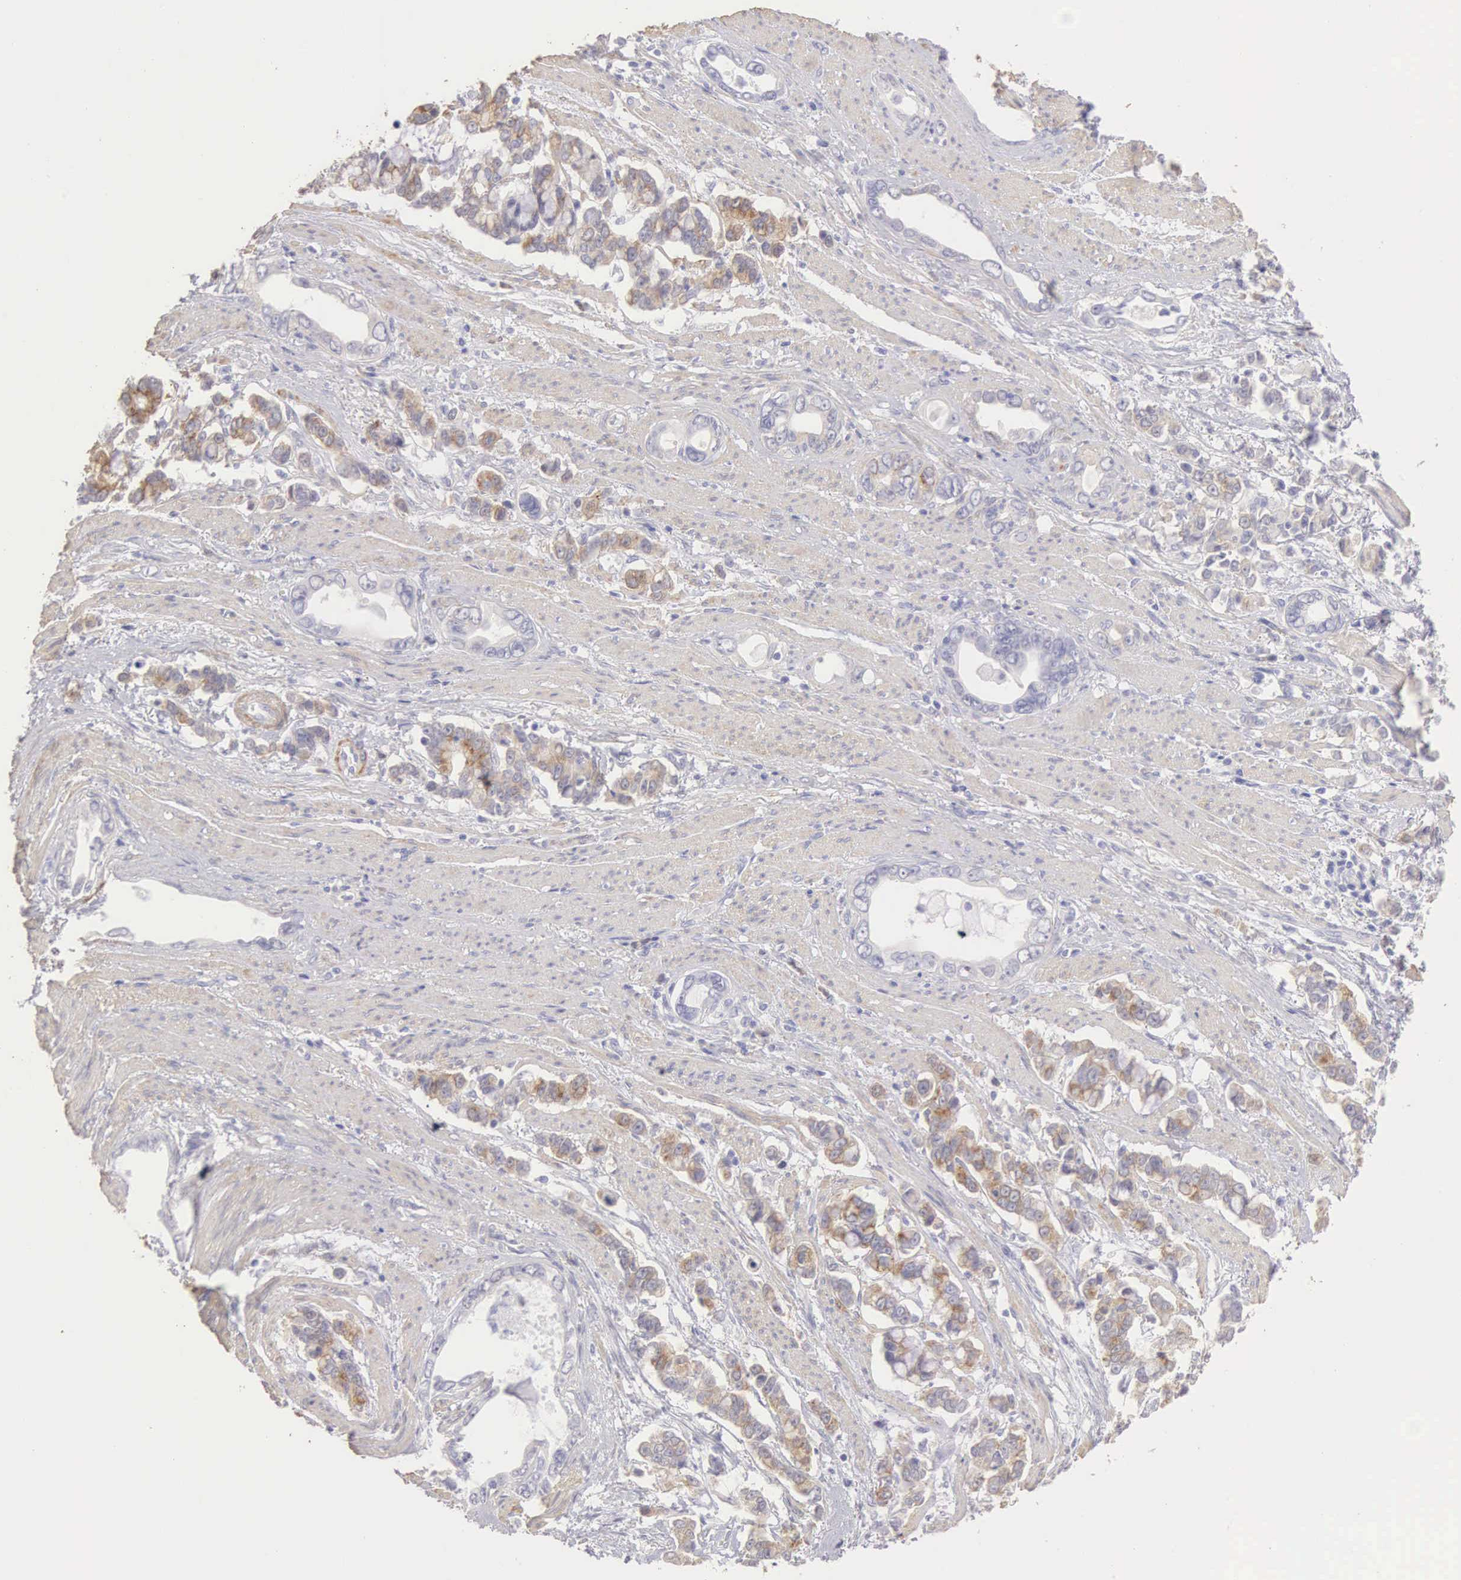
{"staining": {"intensity": "weak", "quantity": "25%-75%", "location": "cytoplasmic/membranous"}, "tissue": "stomach cancer", "cell_type": "Tumor cells", "image_type": "cancer", "snomed": [{"axis": "morphology", "description": "Adenocarcinoma, NOS"}, {"axis": "topography", "description": "Stomach"}], "caption": "Immunohistochemical staining of adenocarcinoma (stomach) shows low levels of weak cytoplasmic/membranous protein staining in about 25%-75% of tumor cells.", "gene": "ARFGAP3", "patient": {"sex": "male", "age": 78}}